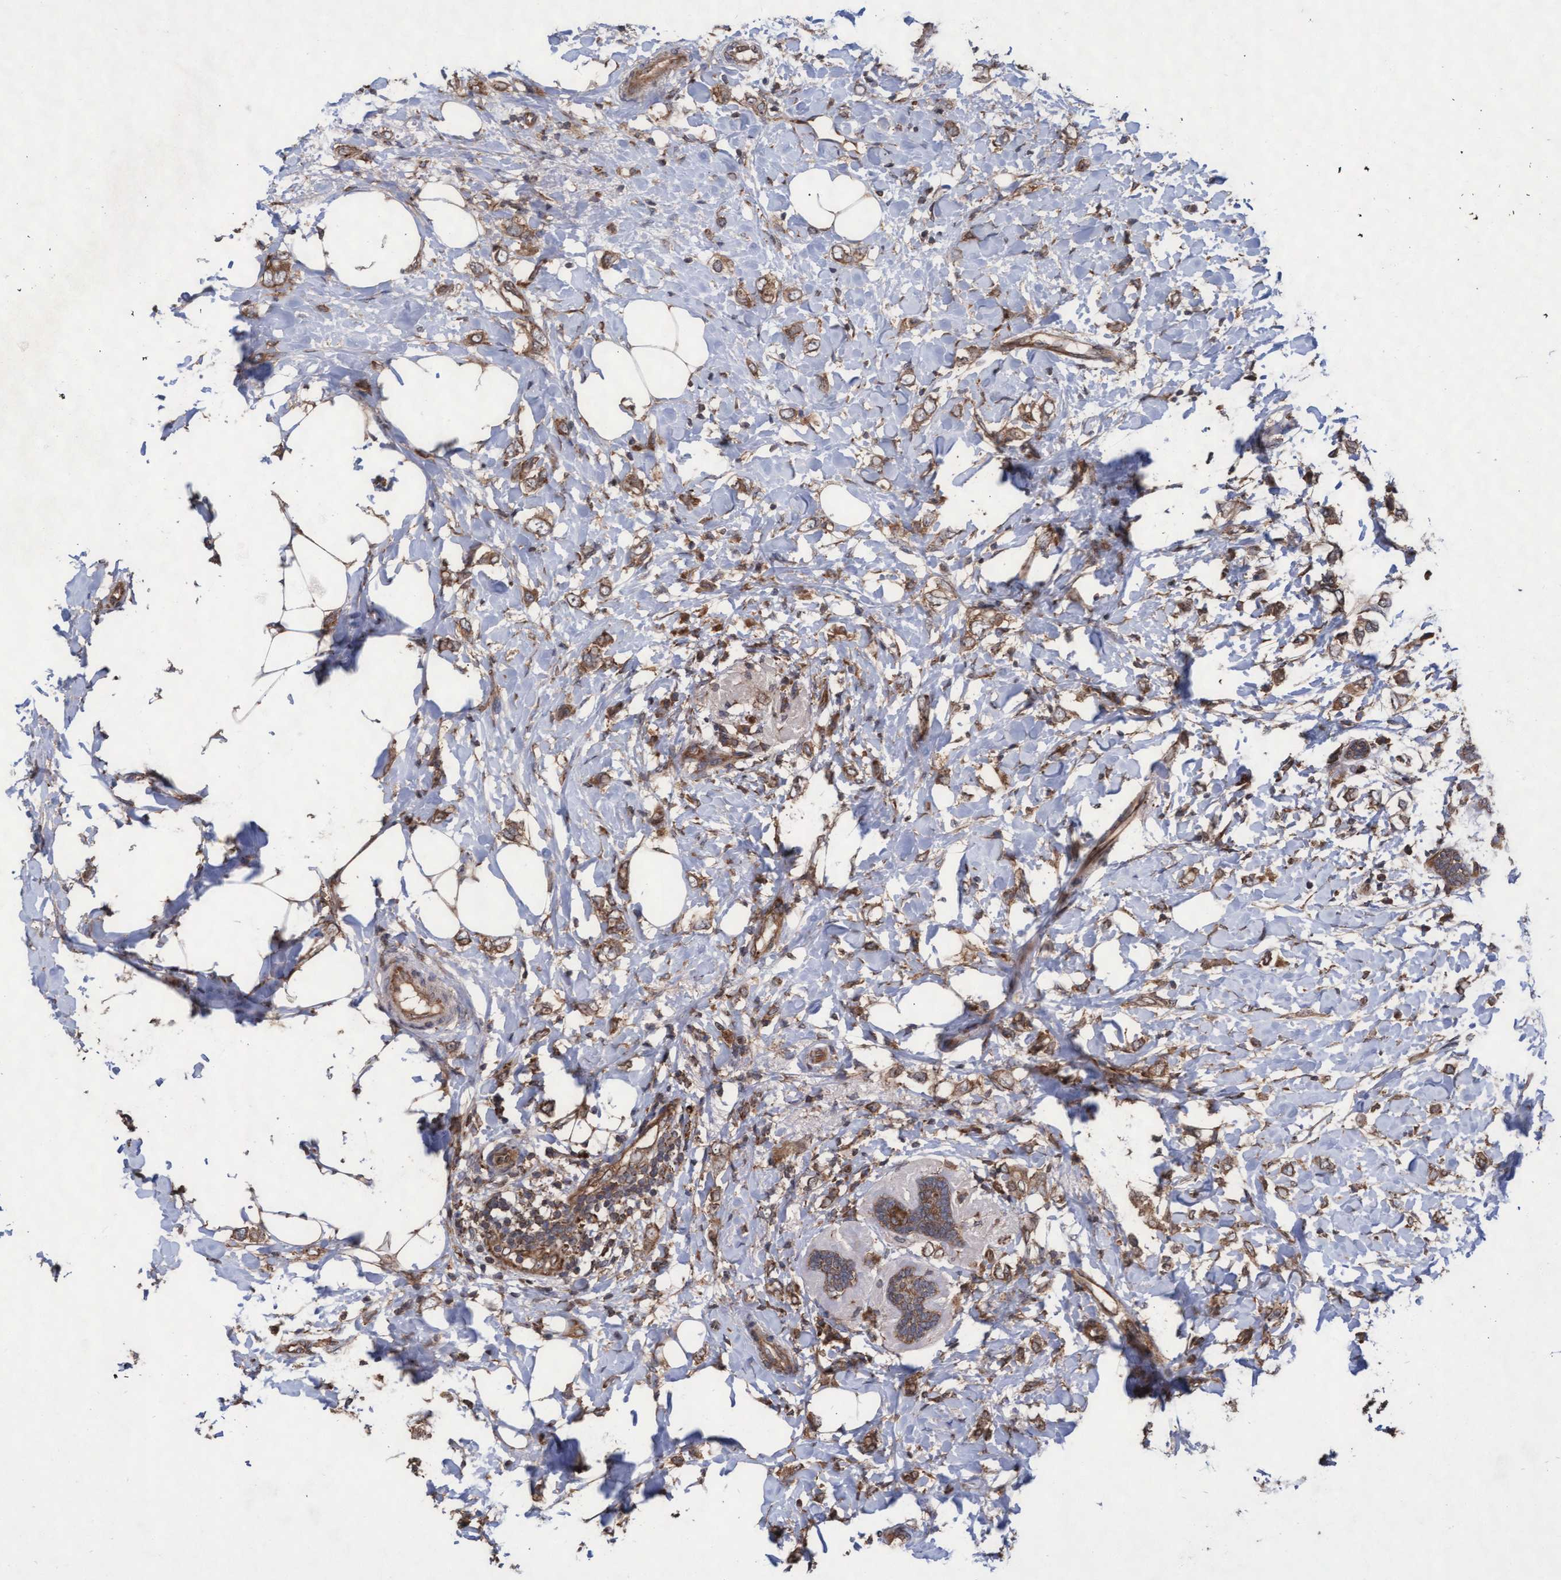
{"staining": {"intensity": "moderate", "quantity": ">75%", "location": "cytoplasmic/membranous"}, "tissue": "breast cancer", "cell_type": "Tumor cells", "image_type": "cancer", "snomed": [{"axis": "morphology", "description": "Normal tissue, NOS"}, {"axis": "morphology", "description": "Lobular carcinoma"}, {"axis": "topography", "description": "Breast"}], "caption": "An immunohistochemistry image of tumor tissue is shown. Protein staining in brown shows moderate cytoplasmic/membranous positivity in breast lobular carcinoma within tumor cells. The staining is performed using DAB (3,3'-diaminobenzidine) brown chromogen to label protein expression. The nuclei are counter-stained blue using hematoxylin.", "gene": "ABCF2", "patient": {"sex": "female", "age": 47}}